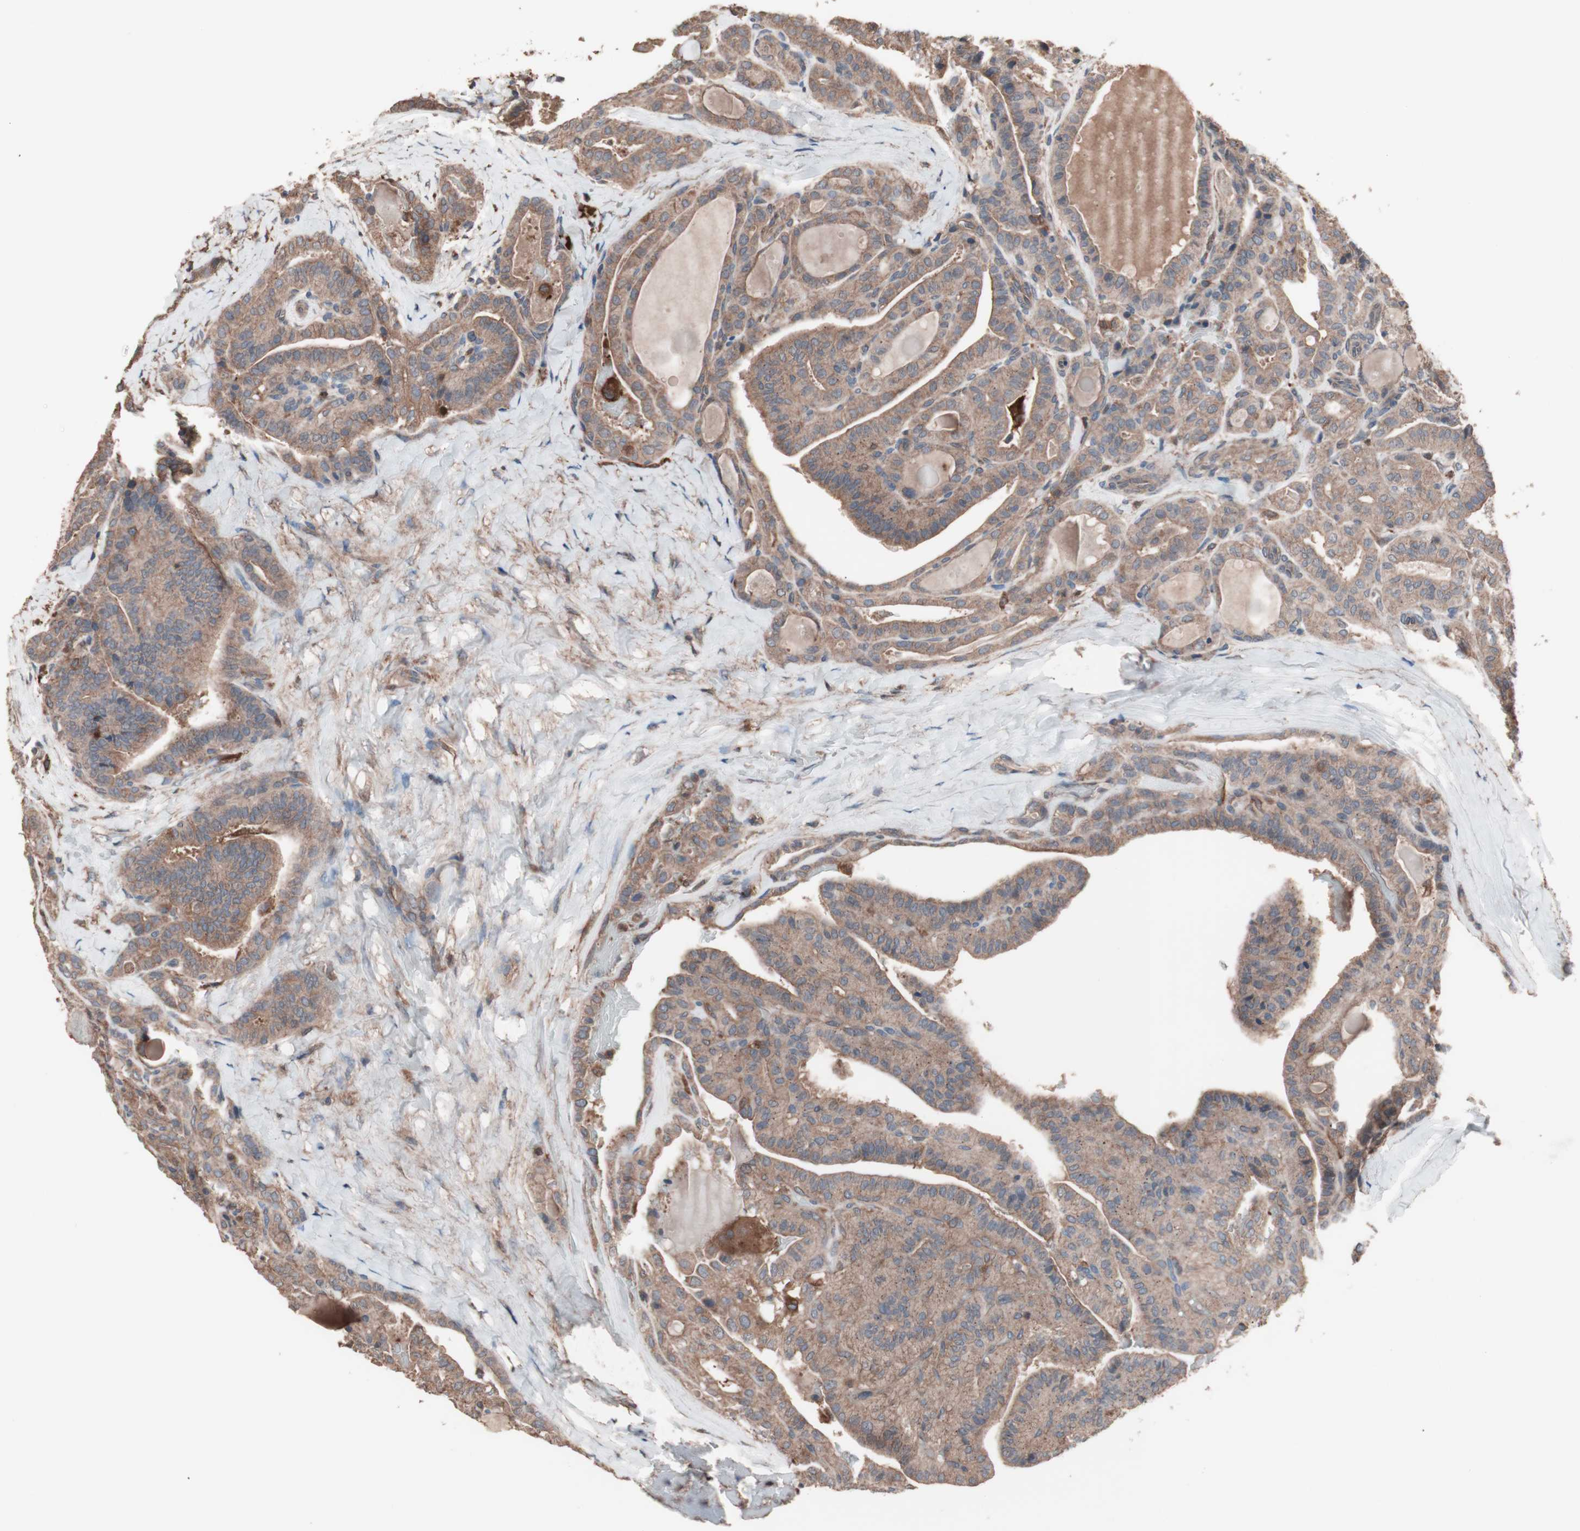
{"staining": {"intensity": "moderate", "quantity": ">75%", "location": "cytoplasmic/membranous"}, "tissue": "thyroid cancer", "cell_type": "Tumor cells", "image_type": "cancer", "snomed": [{"axis": "morphology", "description": "Papillary adenocarcinoma, NOS"}, {"axis": "topography", "description": "Thyroid gland"}], "caption": "Moderate cytoplasmic/membranous protein expression is seen in approximately >75% of tumor cells in thyroid papillary adenocarcinoma.", "gene": "ATG7", "patient": {"sex": "male", "age": 77}}